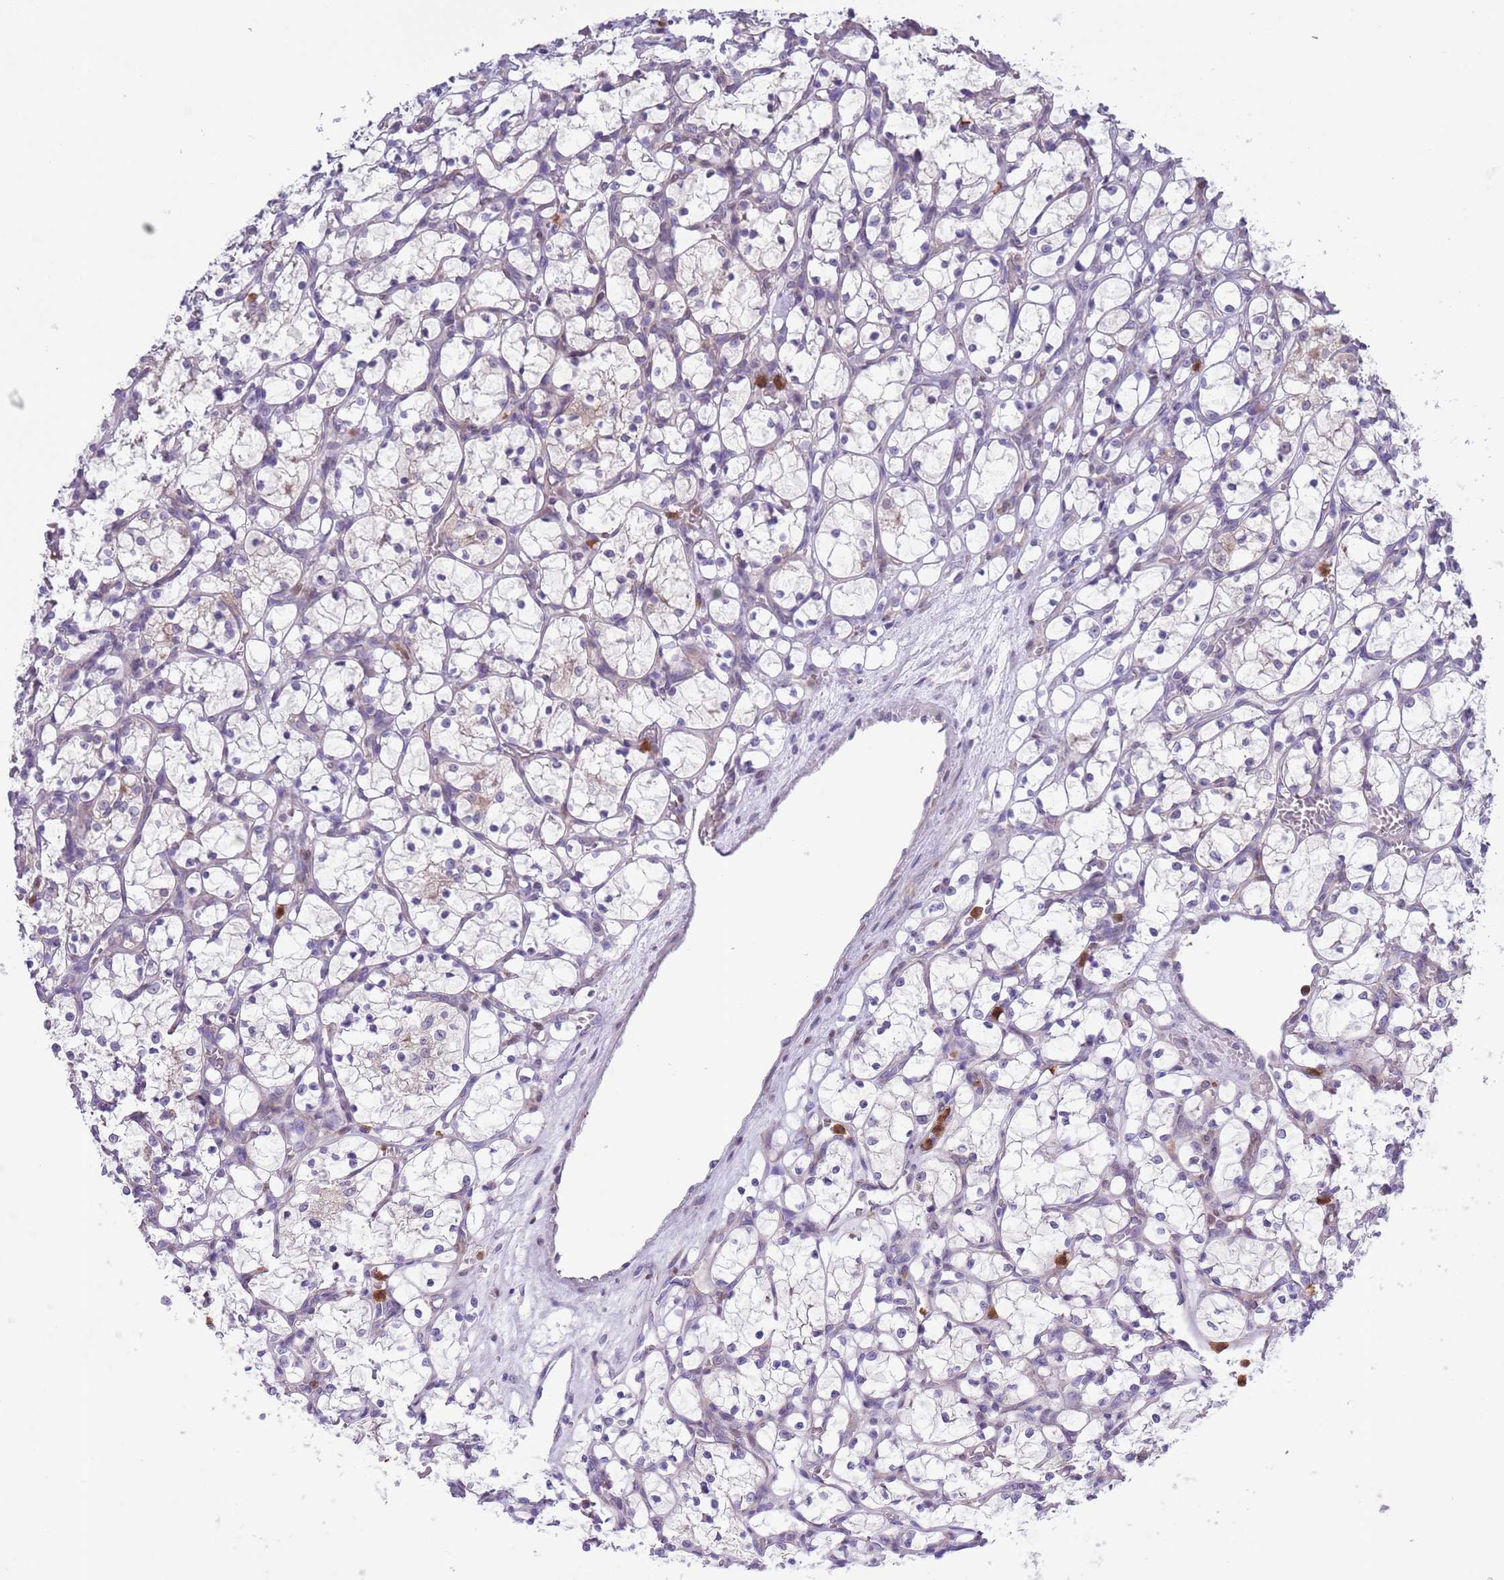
{"staining": {"intensity": "negative", "quantity": "none", "location": "none"}, "tissue": "renal cancer", "cell_type": "Tumor cells", "image_type": "cancer", "snomed": [{"axis": "morphology", "description": "Adenocarcinoma, NOS"}, {"axis": "topography", "description": "Kidney"}], "caption": "Immunohistochemistry (IHC) histopathology image of neoplastic tissue: renal cancer (adenocarcinoma) stained with DAB (3,3'-diaminobenzidine) exhibits no significant protein expression in tumor cells.", "gene": "ZFP2", "patient": {"sex": "female", "age": 69}}